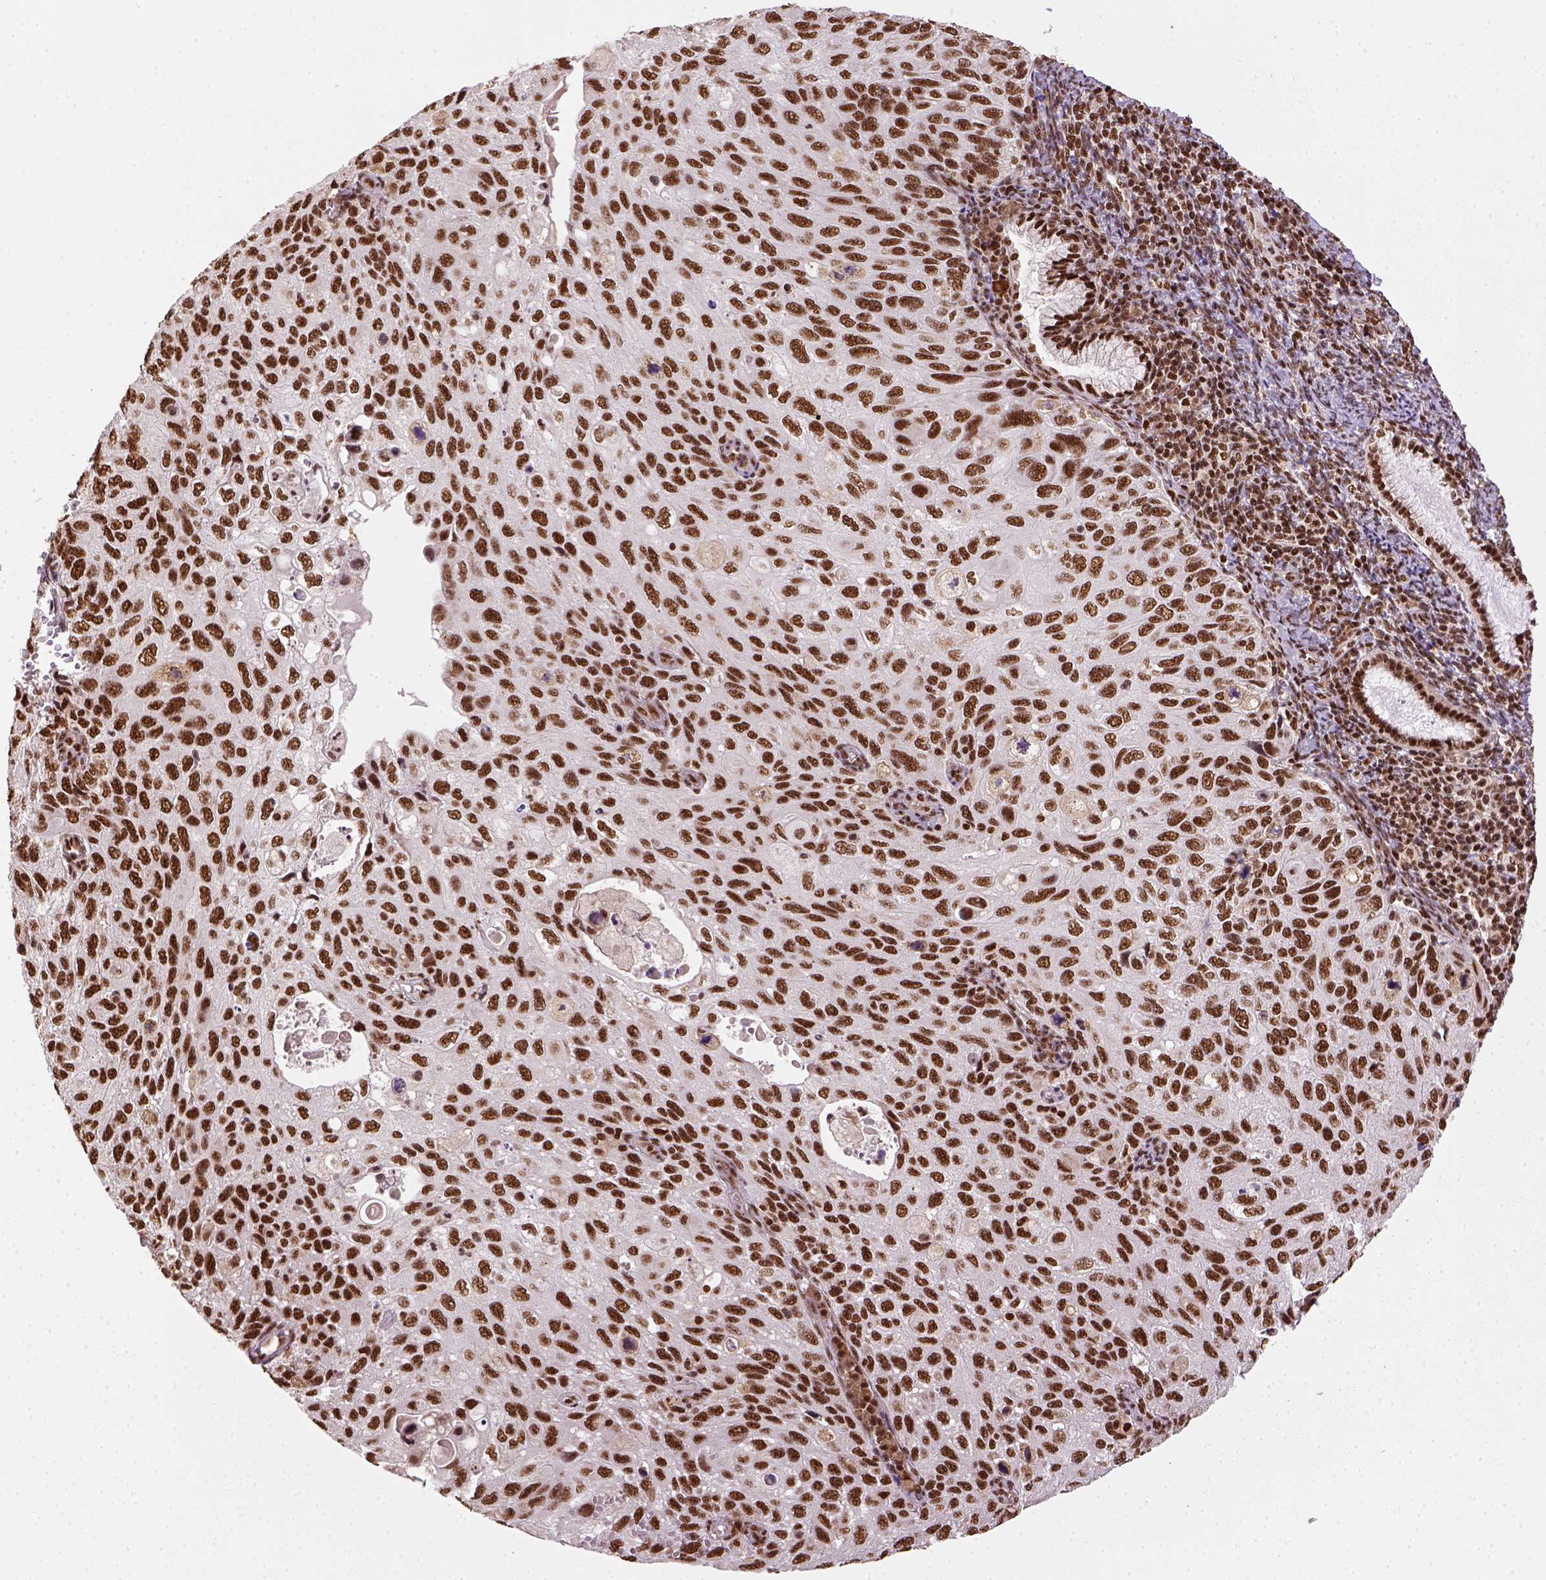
{"staining": {"intensity": "strong", "quantity": ">75%", "location": "nuclear"}, "tissue": "cervical cancer", "cell_type": "Tumor cells", "image_type": "cancer", "snomed": [{"axis": "morphology", "description": "Squamous cell carcinoma, NOS"}, {"axis": "topography", "description": "Cervix"}], "caption": "IHC photomicrograph of cervical squamous cell carcinoma stained for a protein (brown), which exhibits high levels of strong nuclear positivity in about >75% of tumor cells.", "gene": "CCAR1", "patient": {"sex": "female", "age": 70}}